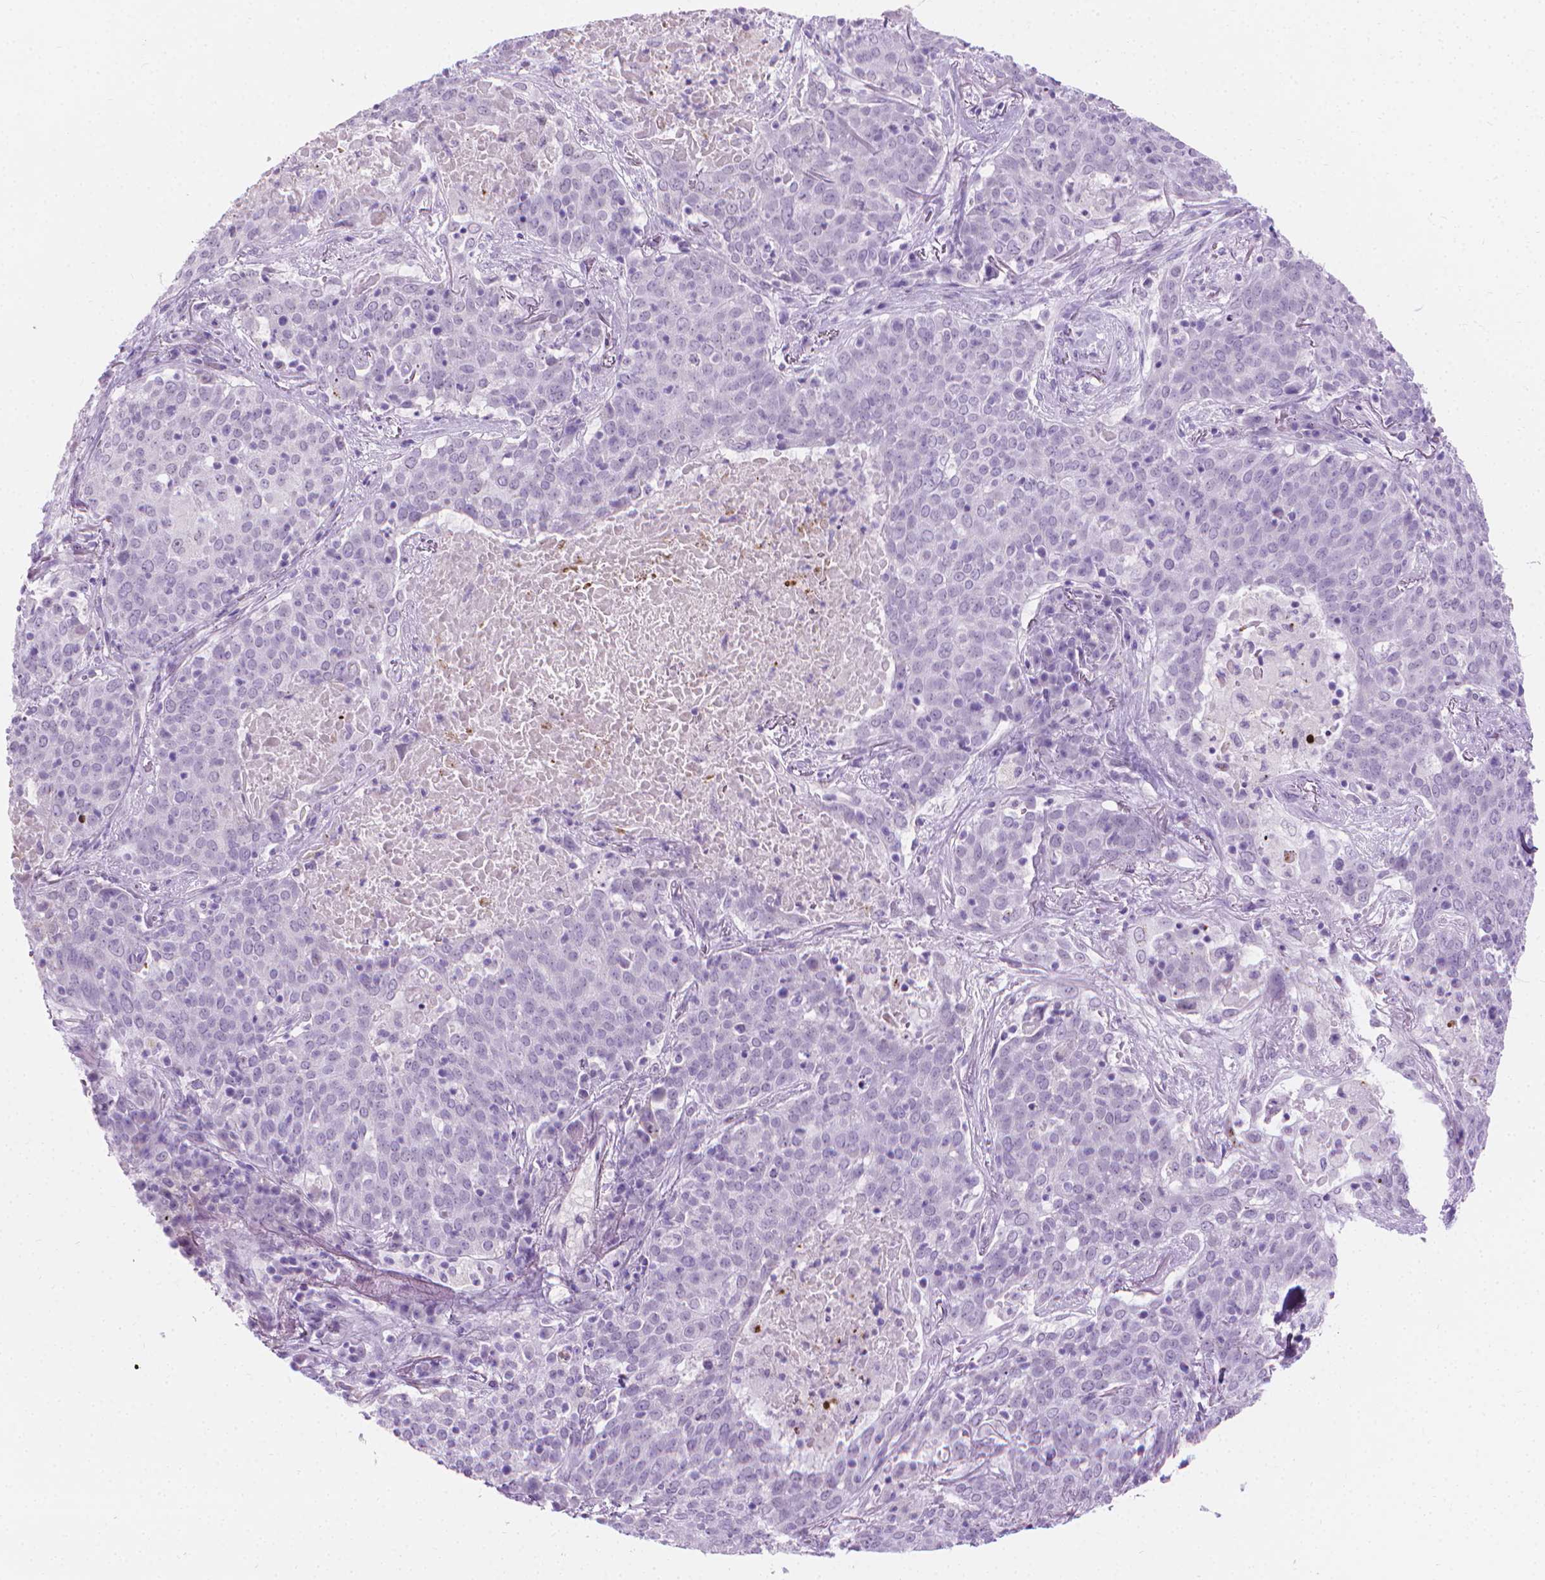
{"staining": {"intensity": "negative", "quantity": "none", "location": "none"}, "tissue": "lung cancer", "cell_type": "Tumor cells", "image_type": "cancer", "snomed": [{"axis": "morphology", "description": "Squamous cell carcinoma, NOS"}, {"axis": "topography", "description": "Lung"}], "caption": "High magnification brightfield microscopy of squamous cell carcinoma (lung) stained with DAB (brown) and counterstained with hematoxylin (blue): tumor cells show no significant staining.", "gene": "CFAP52", "patient": {"sex": "male", "age": 82}}